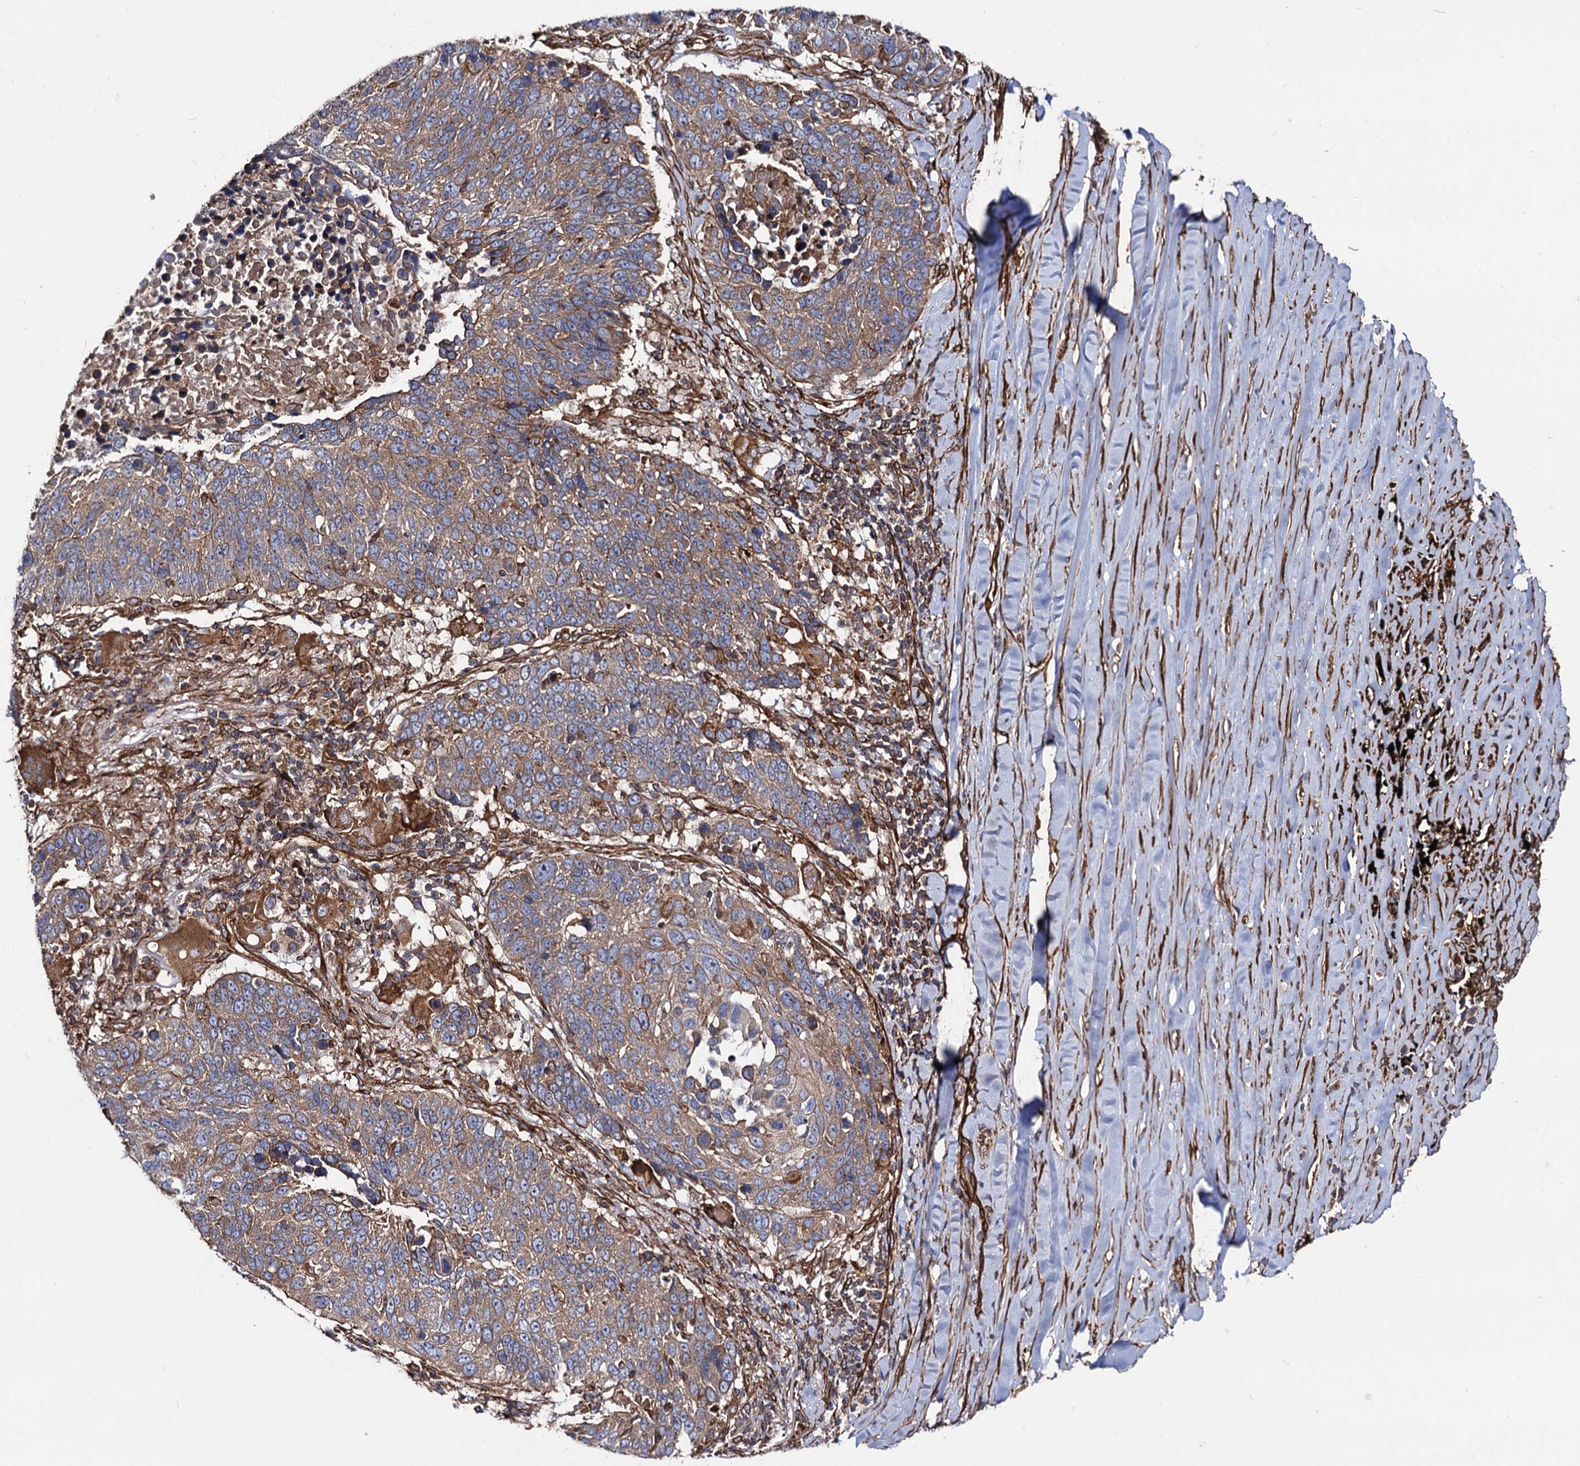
{"staining": {"intensity": "moderate", "quantity": ">75%", "location": "cytoplasmic/membranous"}, "tissue": "lung cancer", "cell_type": "Tumor cells", "image_type": "cancer", "snomed": [{"axis": "morphology", "description": "Normal tissue, NOS"}, {"axis": "morphology", "description": "Squamous cell carcinoma, NOS"}, {"axis": "topography", "description": "Lymph node"}, {"axis": "topography", "description": "Lung"}], "caption": "IHC micrograph of neoplastic tissue: lung squamous cell carcinoma stained using IHC displays medium levels of moderate protein expression localized specifically in the cytoplasmic/membranous of tumor cells, appearing as a cytoplasmic/membranous brown color.", "gene": "CIP2A", "patient": {"sex": "male", "age": 66}}